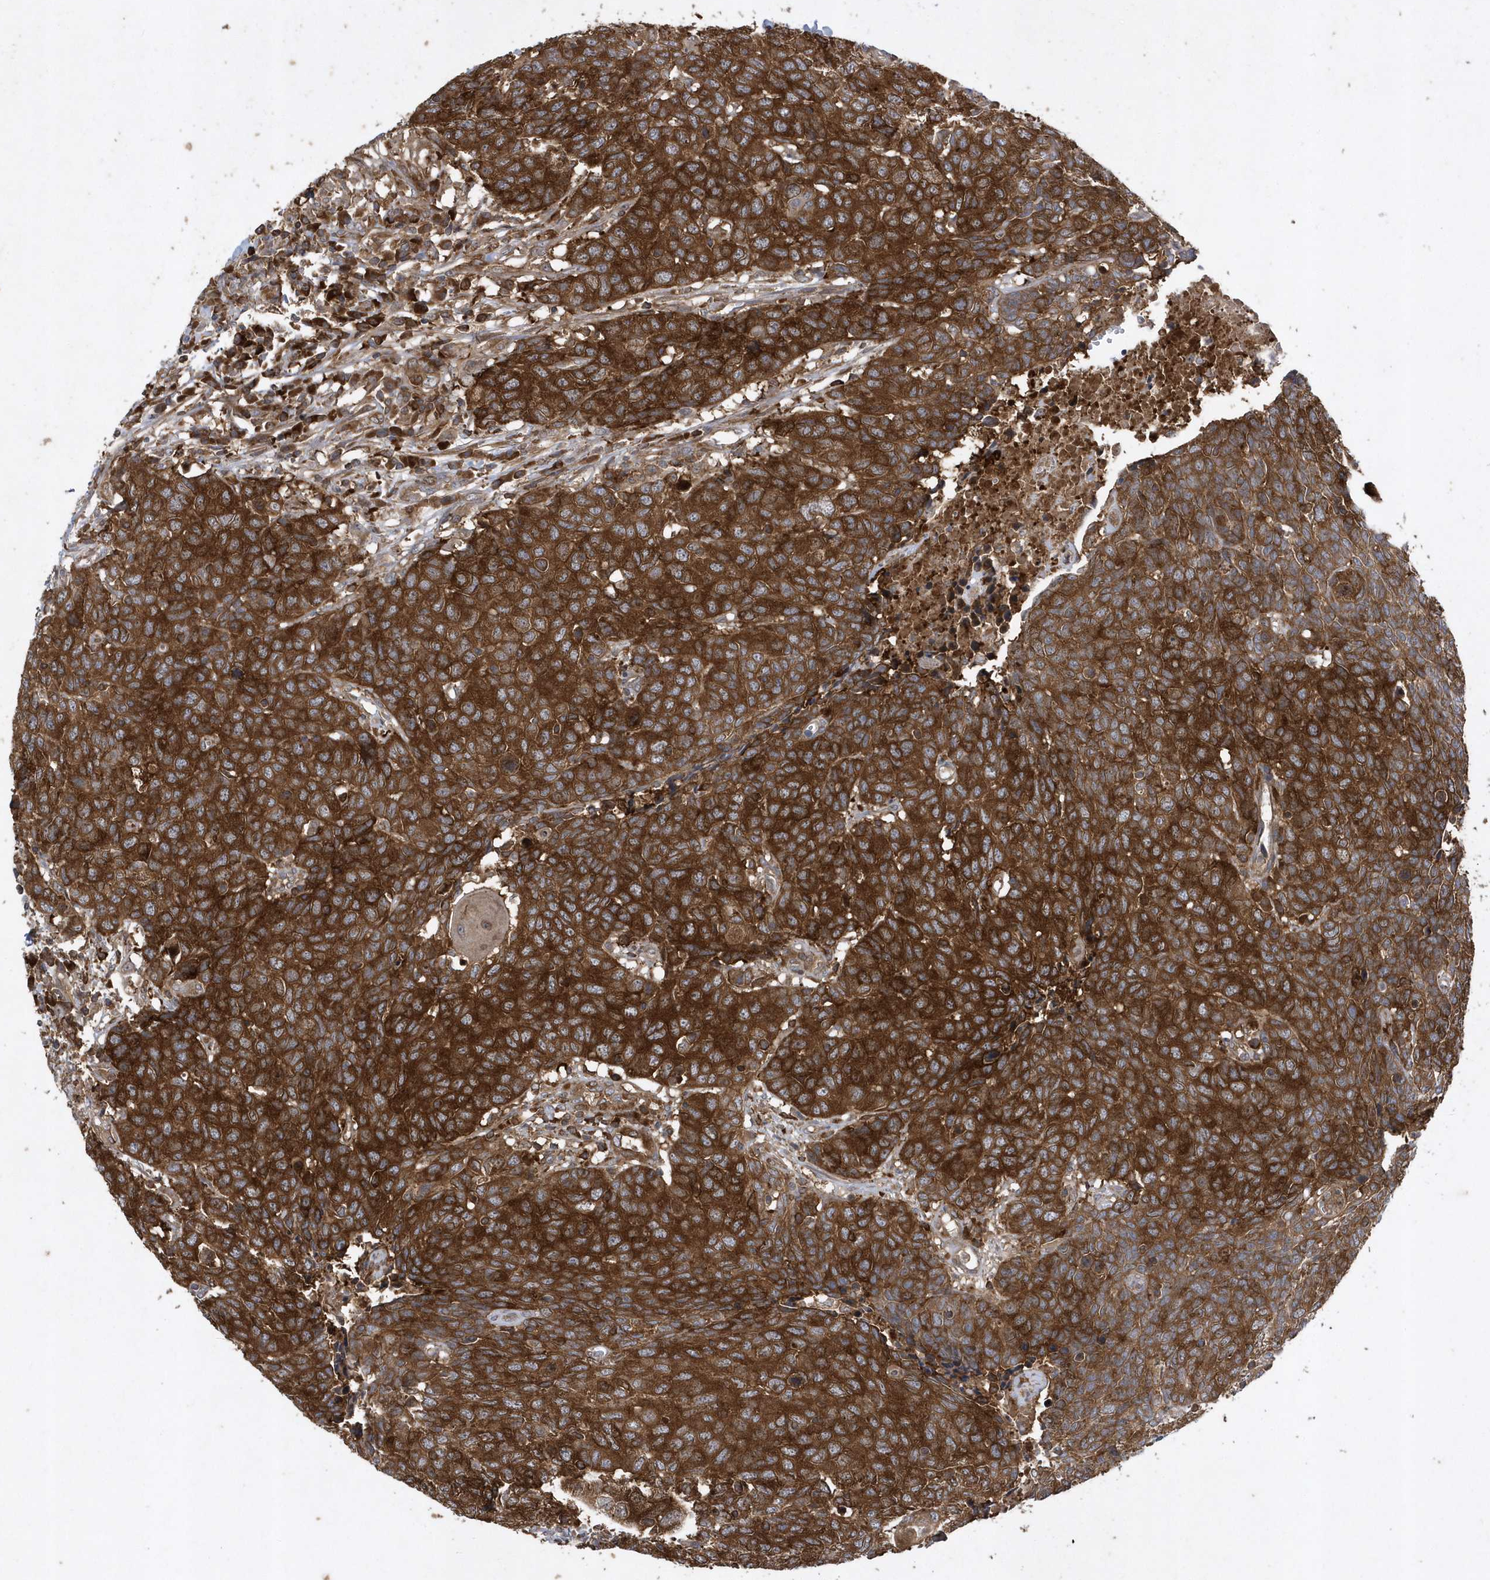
{"staining": {"intensity": "strong", "quantity": ">75%", "location": "cytoplasmic/membranous"}, "tissue": "head and neck cancer", "cell_type": "Tumor cells", "image_type": "cancer", "snomed": [{"axis": "morphology", "description": "Squamous cell carcinoma, NOS"}, {"axis": "topography", "description": "Head-Neck"}], "caption": "A high amount of strong cytoplasmic/membranous expression is seen in approximately >75% of tumor cells in squamous cell carcinoma (head and neck) tissue.", "gene": "PAICS", "patient": {"sex": "male", "age": 66}}